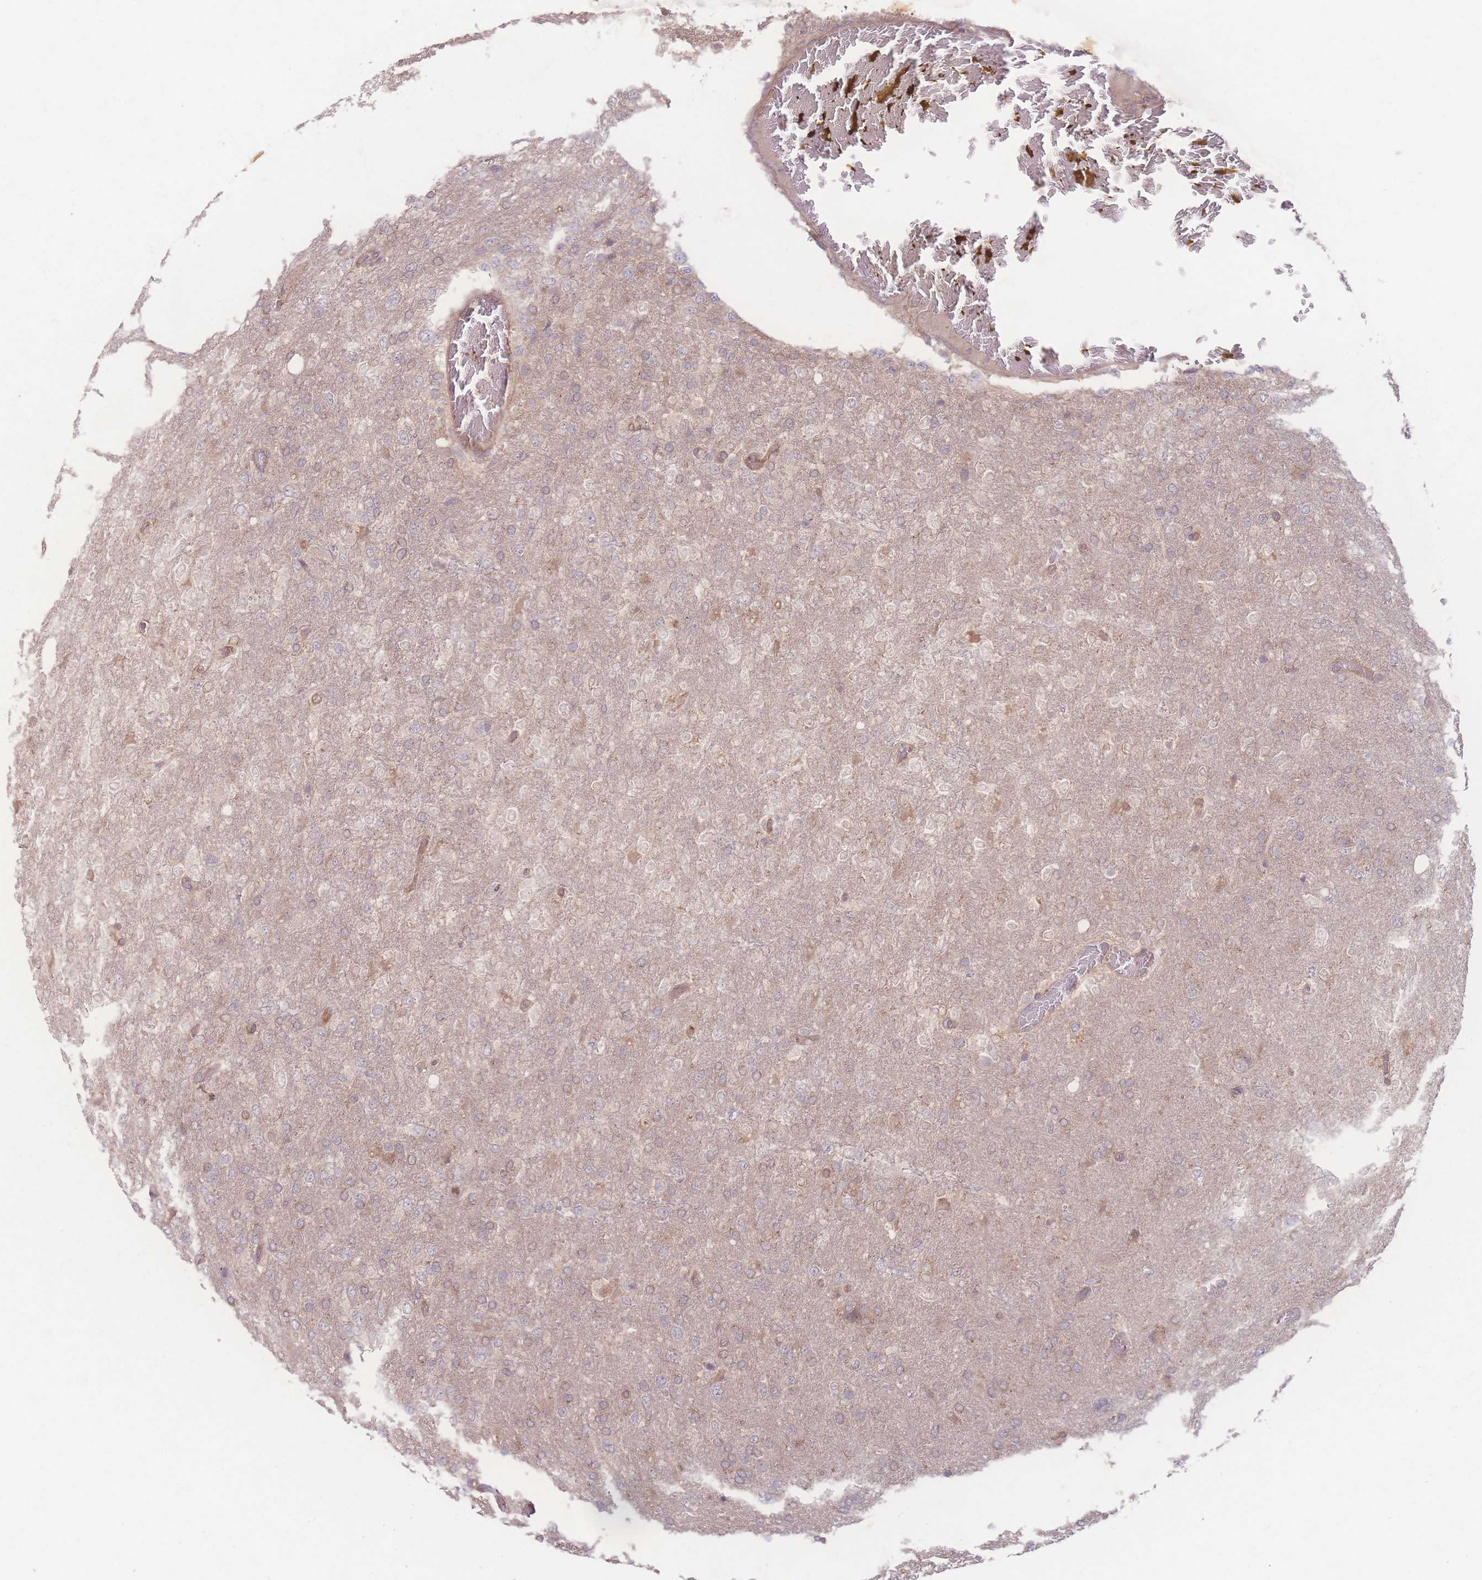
{"staining": {"intensity": "weak", "quantity": ">75%", "location": "cytoplasmic/membranous"}, "tissue": "glioma", "cell_type": "Tumor cells", "image_type": "cancer", "snomed": [{"axis": "morphology", "description": "Glioma, malignant, High grade"}, {"axis": "topography", "description": "Brain"}], "caption": "Human glioma stained with a protein marker reveals weak staining in tumor cells.", "gene": "INSR", "patient": {"sex": "female", "age": 74}}